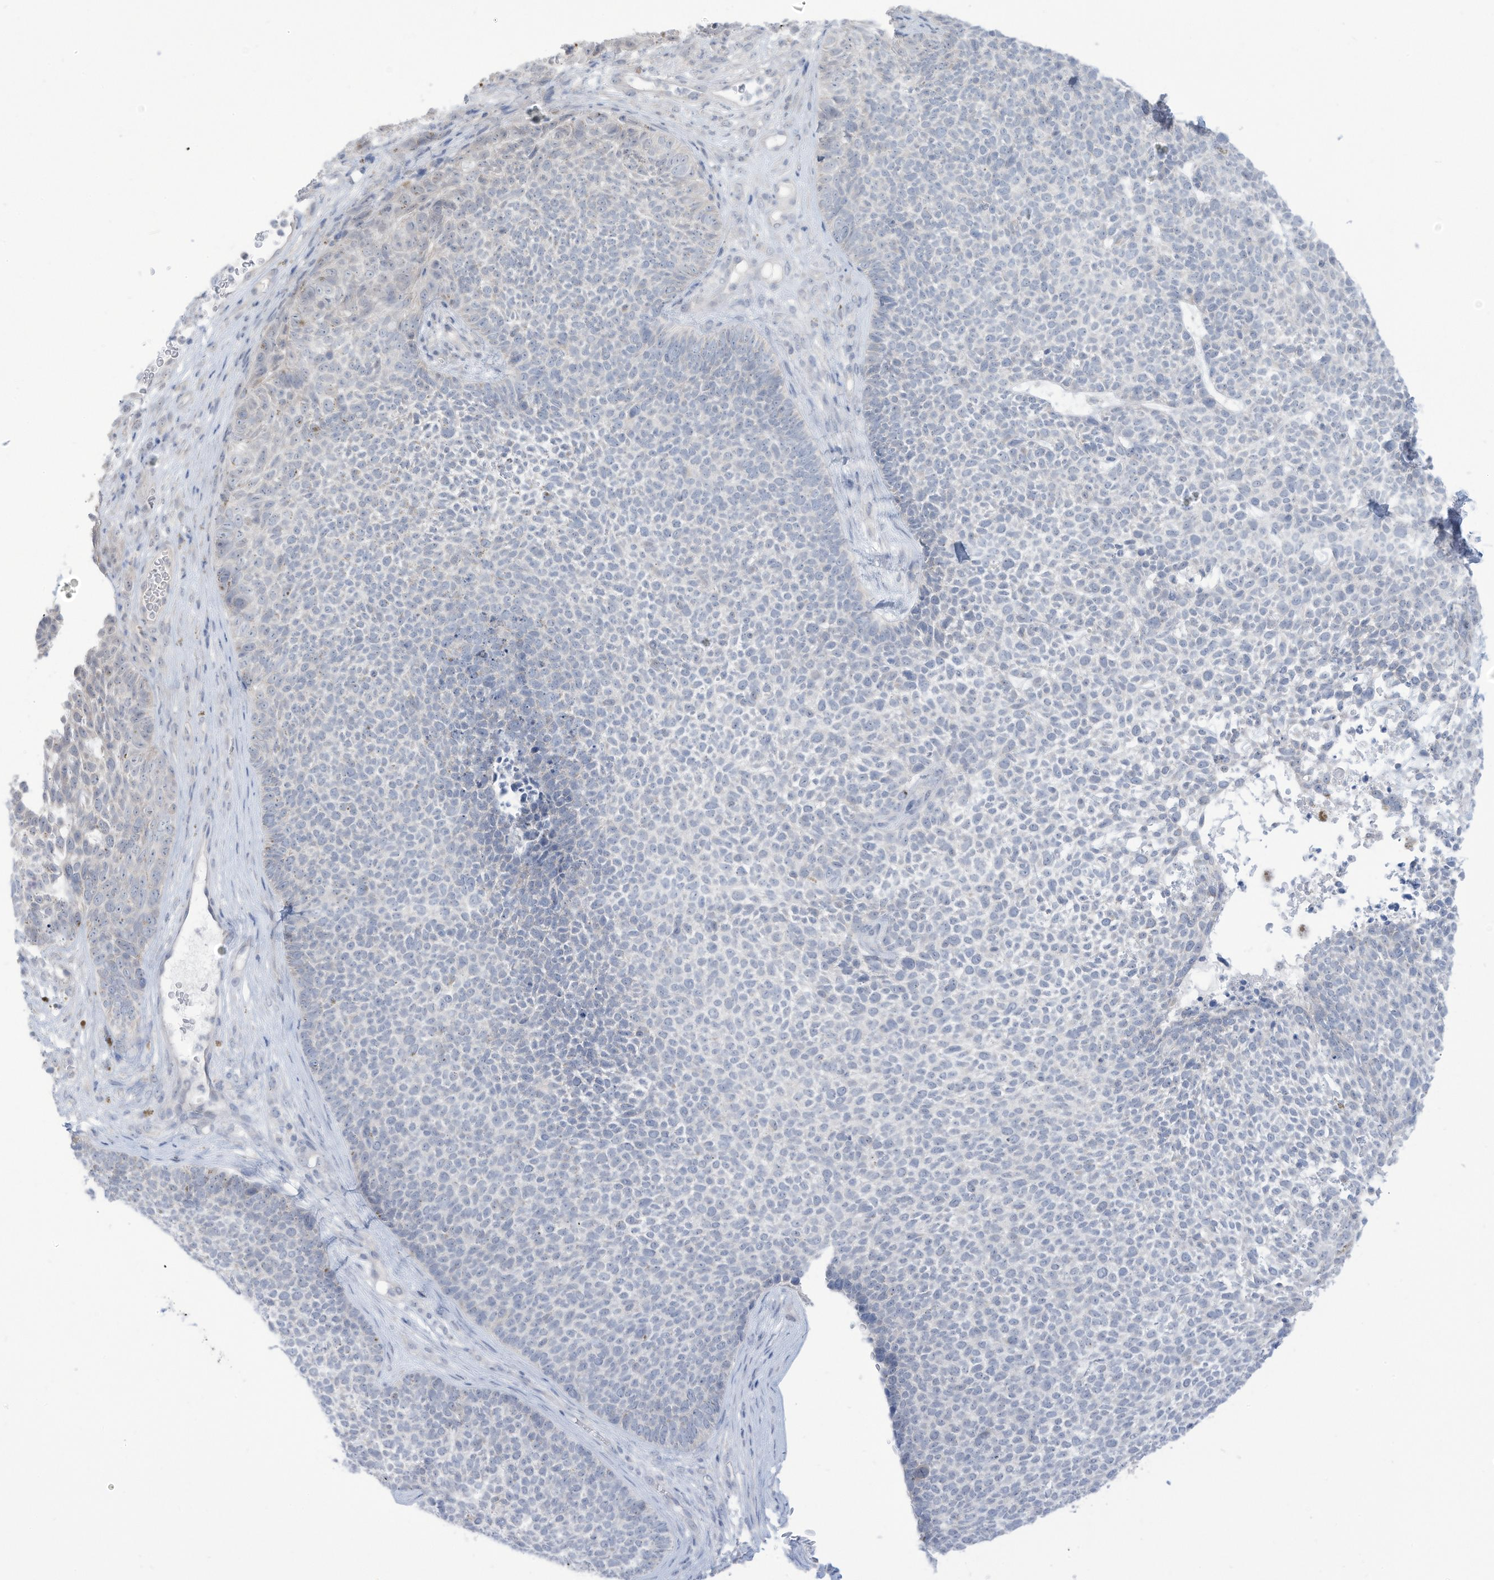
{"staining": {"intensity": "negative", "quantity": "none", "location": "none"}, "tissue": "skin cancer", "cell_type": "Tumor cells", "image_type": "cancer", "snomed": [{"axis": "morphology", "description": "Basal cell carcinoma"}, {"axis": "topography", "description": "Skin"}], "caption": "Protein analysis of skin cancer (basal cell carcinoma) shows no significant expression in tumor cells. (DAB (3,3'-diaminobenzidine) immunohistochemistry (IHC) visualized using brightfield microscopy, high magnification).", "gene": "OGT", "patient": {"sex": "female", "age": 84}}